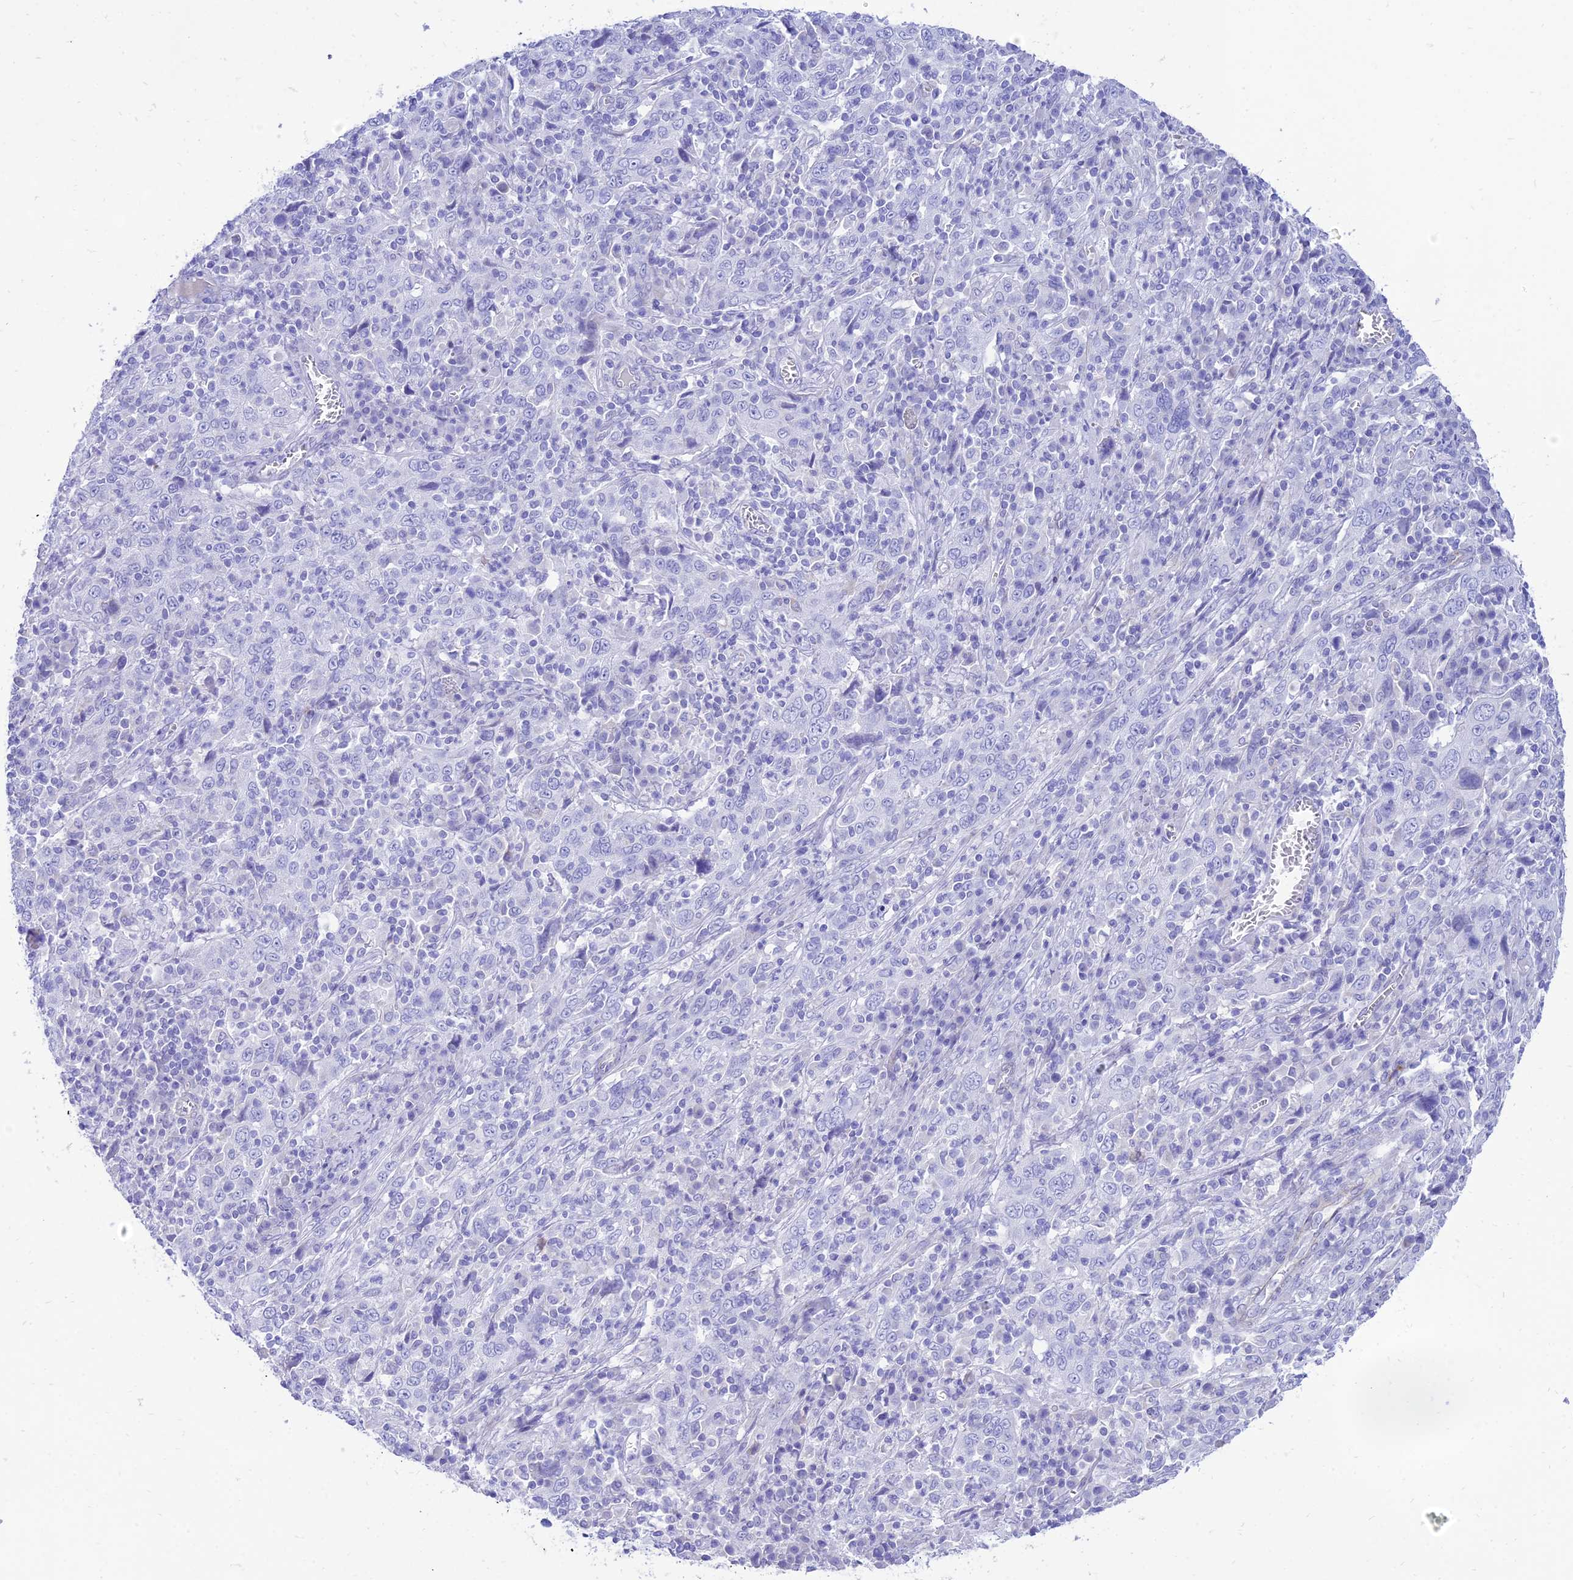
{"staining": {"intensity": "negative", "quantity": "none", "location": "none"}, "tissue": "cervical cancer", "cell_type": "Tumor cells", "image_type": "cancer", "snomed": [{"axis": "morphology", "description": "Squamous cell carcinoma, NOS"}, {"axis": "topography", "description": "Cervix"}], "caption": "Immunohistochemistry (IHC) image of cervical squamous cell carcinoma stained for a protein (brown), which demonstrates no expression in tumor cells. Nuclei are stained in blue.", "gene": "TAC3", "patient": {"sex": "female", "age": 46}}